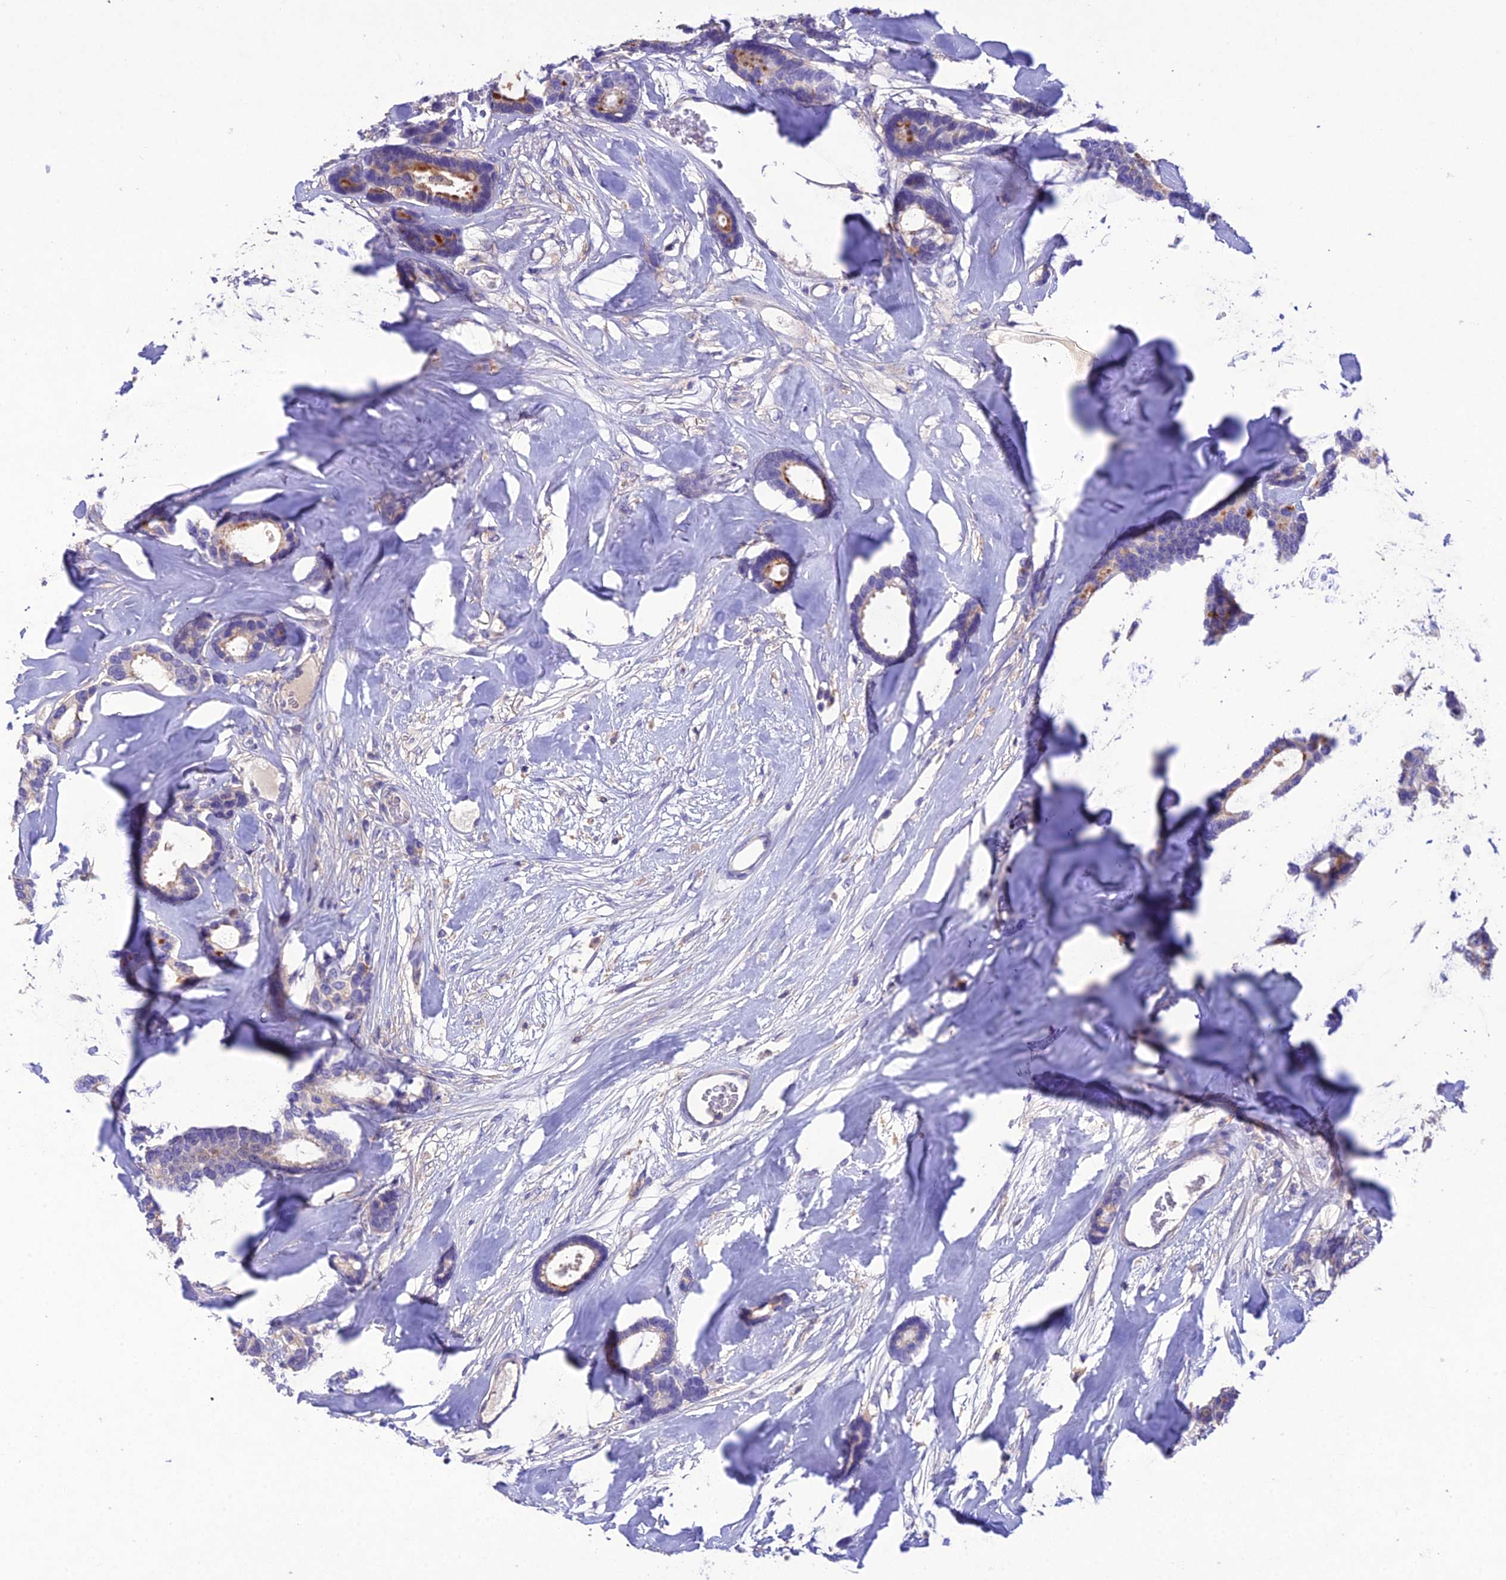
{"staining": {"intensity": "moderate", "quantity": "<25%", "location": "cytoplasmic/membranous"}, "tissue": "breast cancer", "cell_type": "Tumor cells", "image_type": "cancer", "snomed": [{"axis": "morphology", "description": "Duct carcinoma"}, {"axis": "topography", "description": "Breast"}], "caption": "A brown stain highlights moderate cytoplasmic/membranous staining of a protein in breast cancer (intraductal carcinoma) tumor cells. (IHC, brightfield microscopy, high magnification).", "gene": "SNX24", "patient": {"sex": "female", "age": 87}}